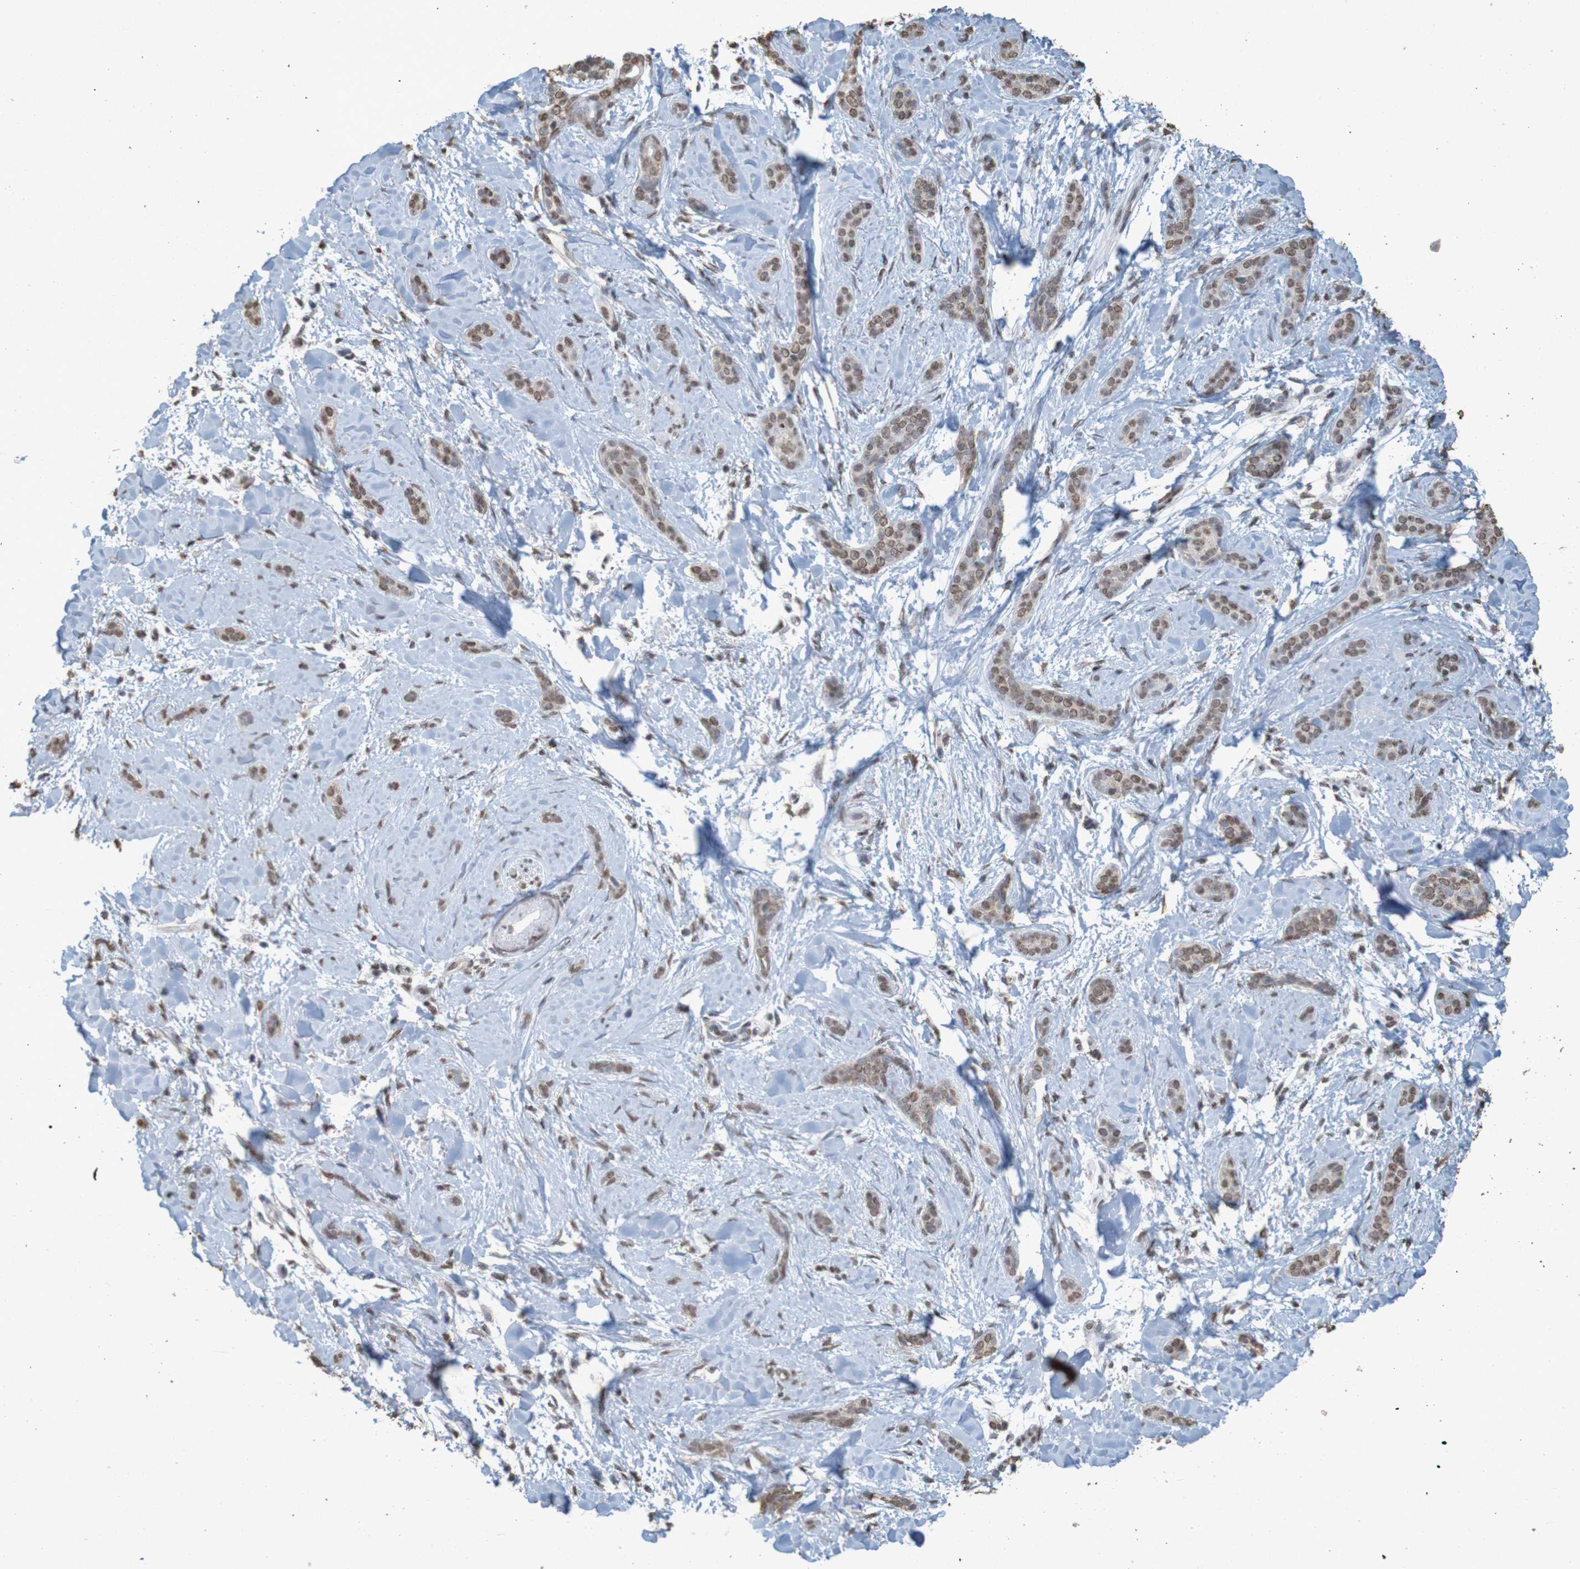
{"staining": {"intensity": "weak", "quantity": ">75%", "location": "cytoplasmic/membranous,nuclear"}, "tissue": "skin cancer", "cell_type": "Tumor cells", "image_type": "cancer", "snomed": [{"axis": "morphology", "description": "Basal cell carcinoma"}, {"axis": "morphology", "description": "Adnexal tumor, benign"}, {"axis": "topography", "description": "Skin"}], "caption": "Skin cancer (basal cell carcinoma) was stained to show a protein in brown. There is low levels of weak cytoplasmic/membranous and nuclear staining in about >75% of tumor cells.", "gene": "GFI1", "patient": {"sex": "female", "age": 42}}